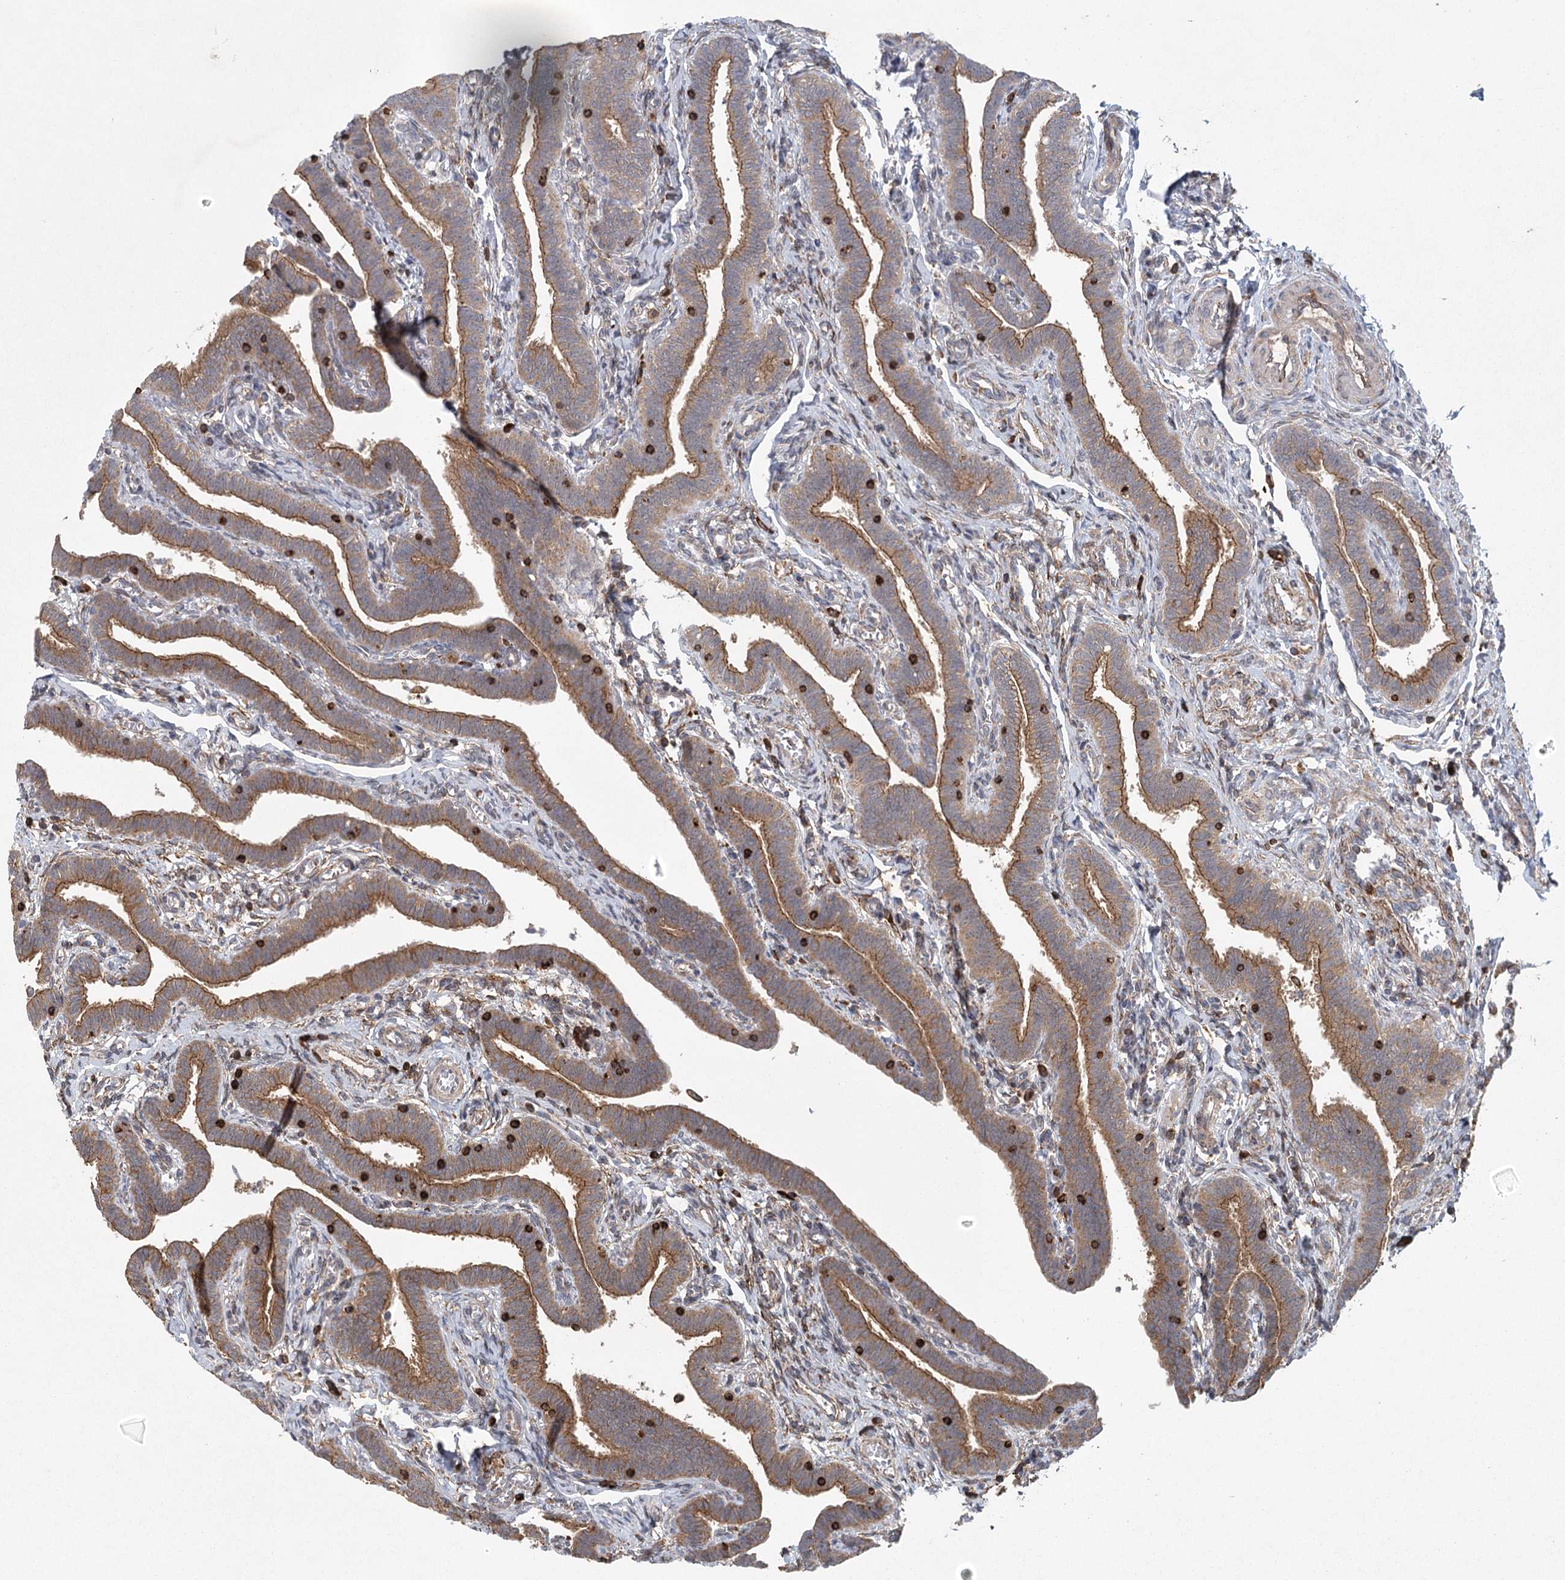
{"staining": {"intensity": "moderate", "quantity": ">75%", "location": "cytoplasmic/membranous"}, "tissue": "fallopian tube", "cell_type": "Glandular cells", "image_type": "normal", "snomed": [{"axis": "morphology", "description": "Normal tissue, NOS"}, {"axis": "topography", "description": "Fallopian tube"}], "caption": "Immunohistochemistry staining of benign fallopian tube, which exhibits medium levels of moderate cytoplasmic/membranous expression in approximately >75% of glandular cells indicating moderate cytoplasmic/membranous protein expression. The staining was performed using DAB (brown) for protein detection and nuclei were counterstained in hematoxylin (blue).", "gene": "PLEKHA7", "patient": {"sex": "female", "age": 36}}